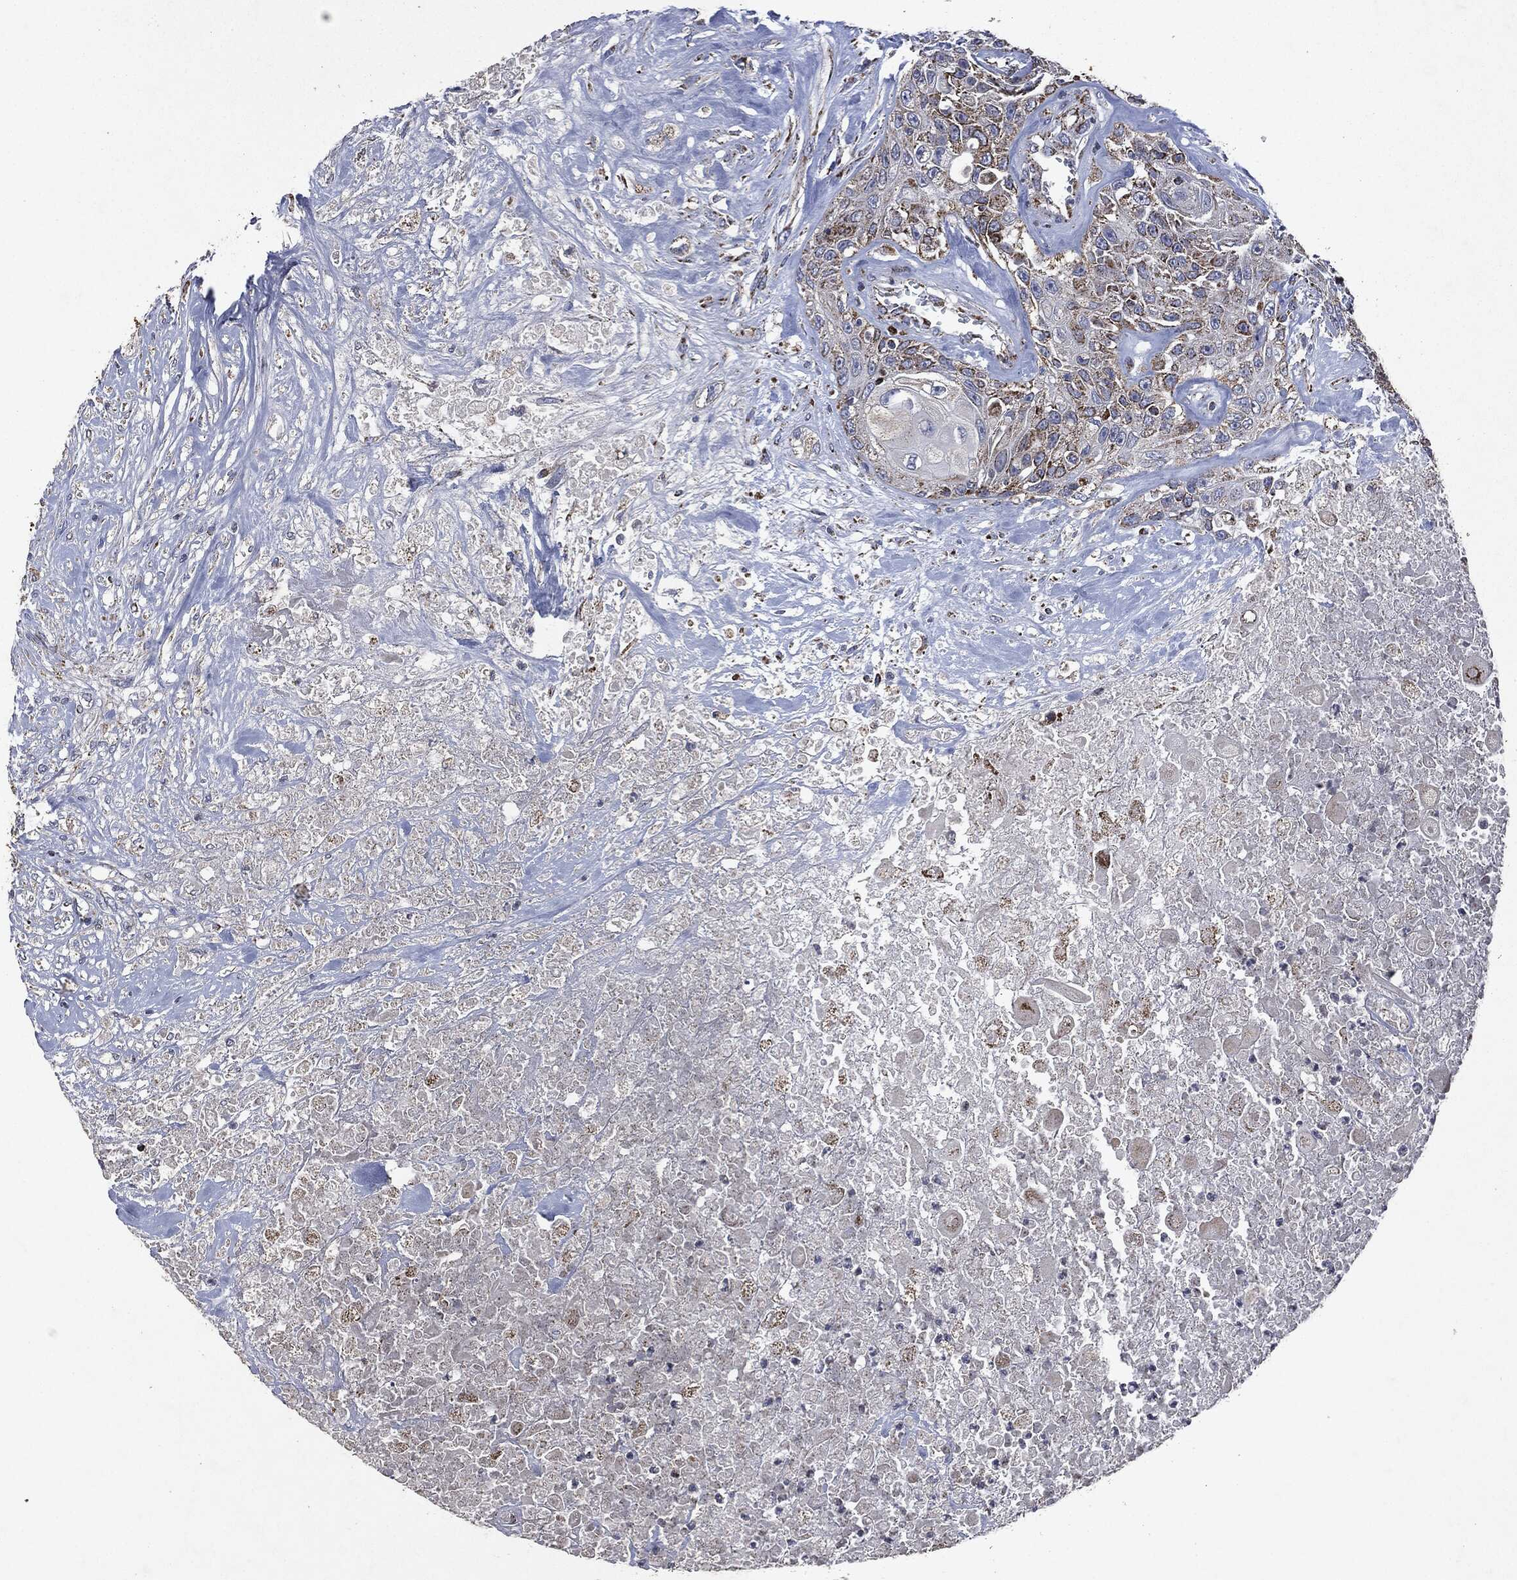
{"staining": {"intensity": "moderate", "quantity": ">75%", "location": "cytoplasmic/membranous"}, "tissue": "urothelial cancer", "cell_type": "Tumor cells", "image_type": "cancer", "snomed": [{"axis": "morphology", "description": "Urothelial carcinoma, High grade"}, {"axis": "topography", "description": "Urinary bladder"}], "caption": "Protein staining displays moderate cytoplasmic/membranous staining in approximately >75% of tumor cells in urothelial cancer. Using DAB (brown) and hematoxylin (blue) stains, captured at high magnification using brightfield microscopy.", "gene": "RYK", "patient": {"sex": "female", "age": 56}}